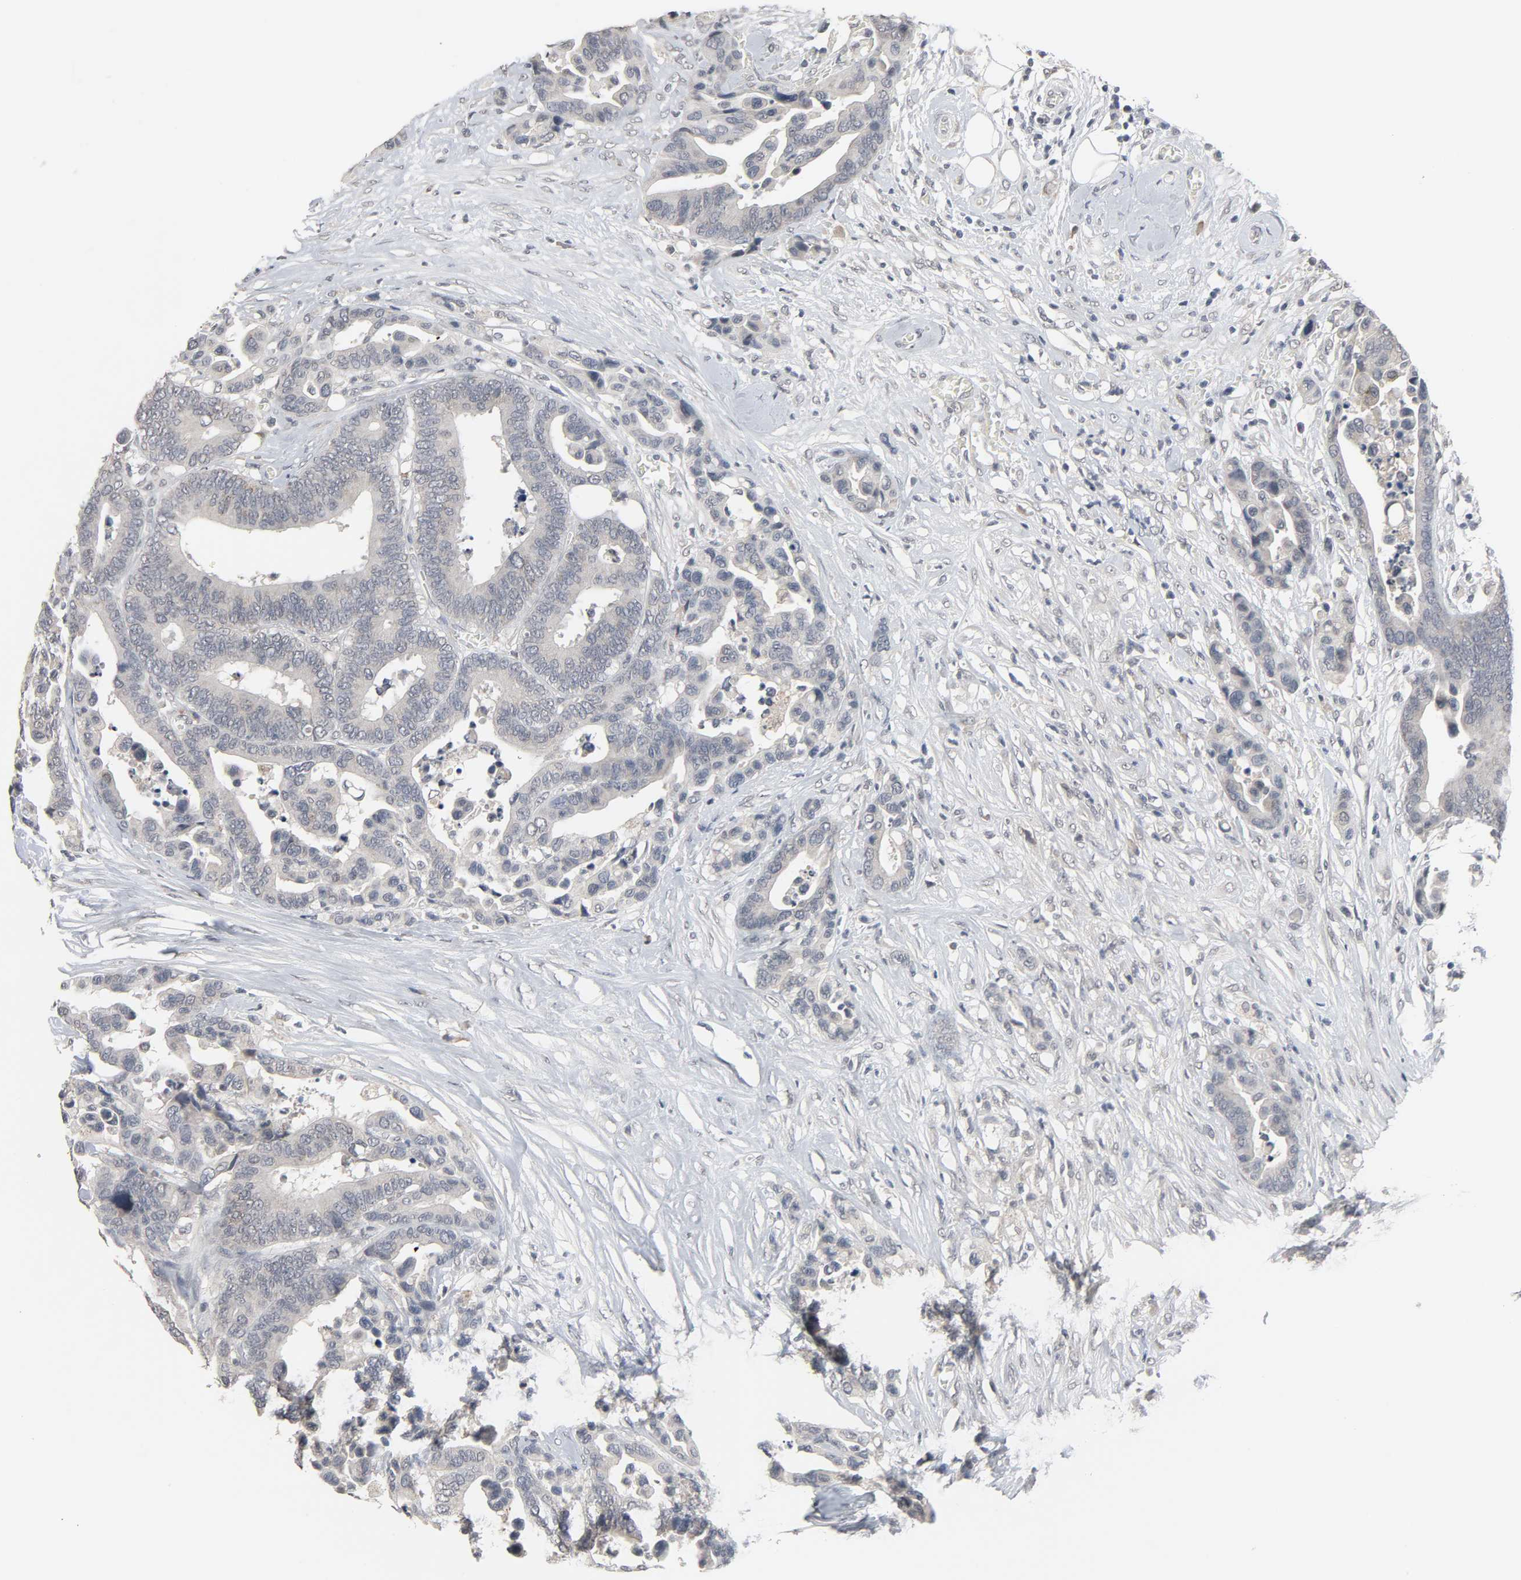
{"staining": {"intensity": "negative", "quantity": "none", "location": "none"}, "tissue": "colorectal cancer", "cell_type": "Tumor cells", "image_type": "cancer", "snomed": [{"axis": "morphology", "description": "Adenocarcinoma, NOS"}, {"axis": "topography", "description": "Colon"}], "caption": "Micrograph shows no significant protein positivity in tumor cells of adenocarcinoma (colorectal). Brightfield microscopy of immunohistochemistry (IHC) stained with DAB (brown) and hematoxylin (blue), captured at high magnification.", "gene": "MT3", "patient": {"sex": "male", "age": 82}}